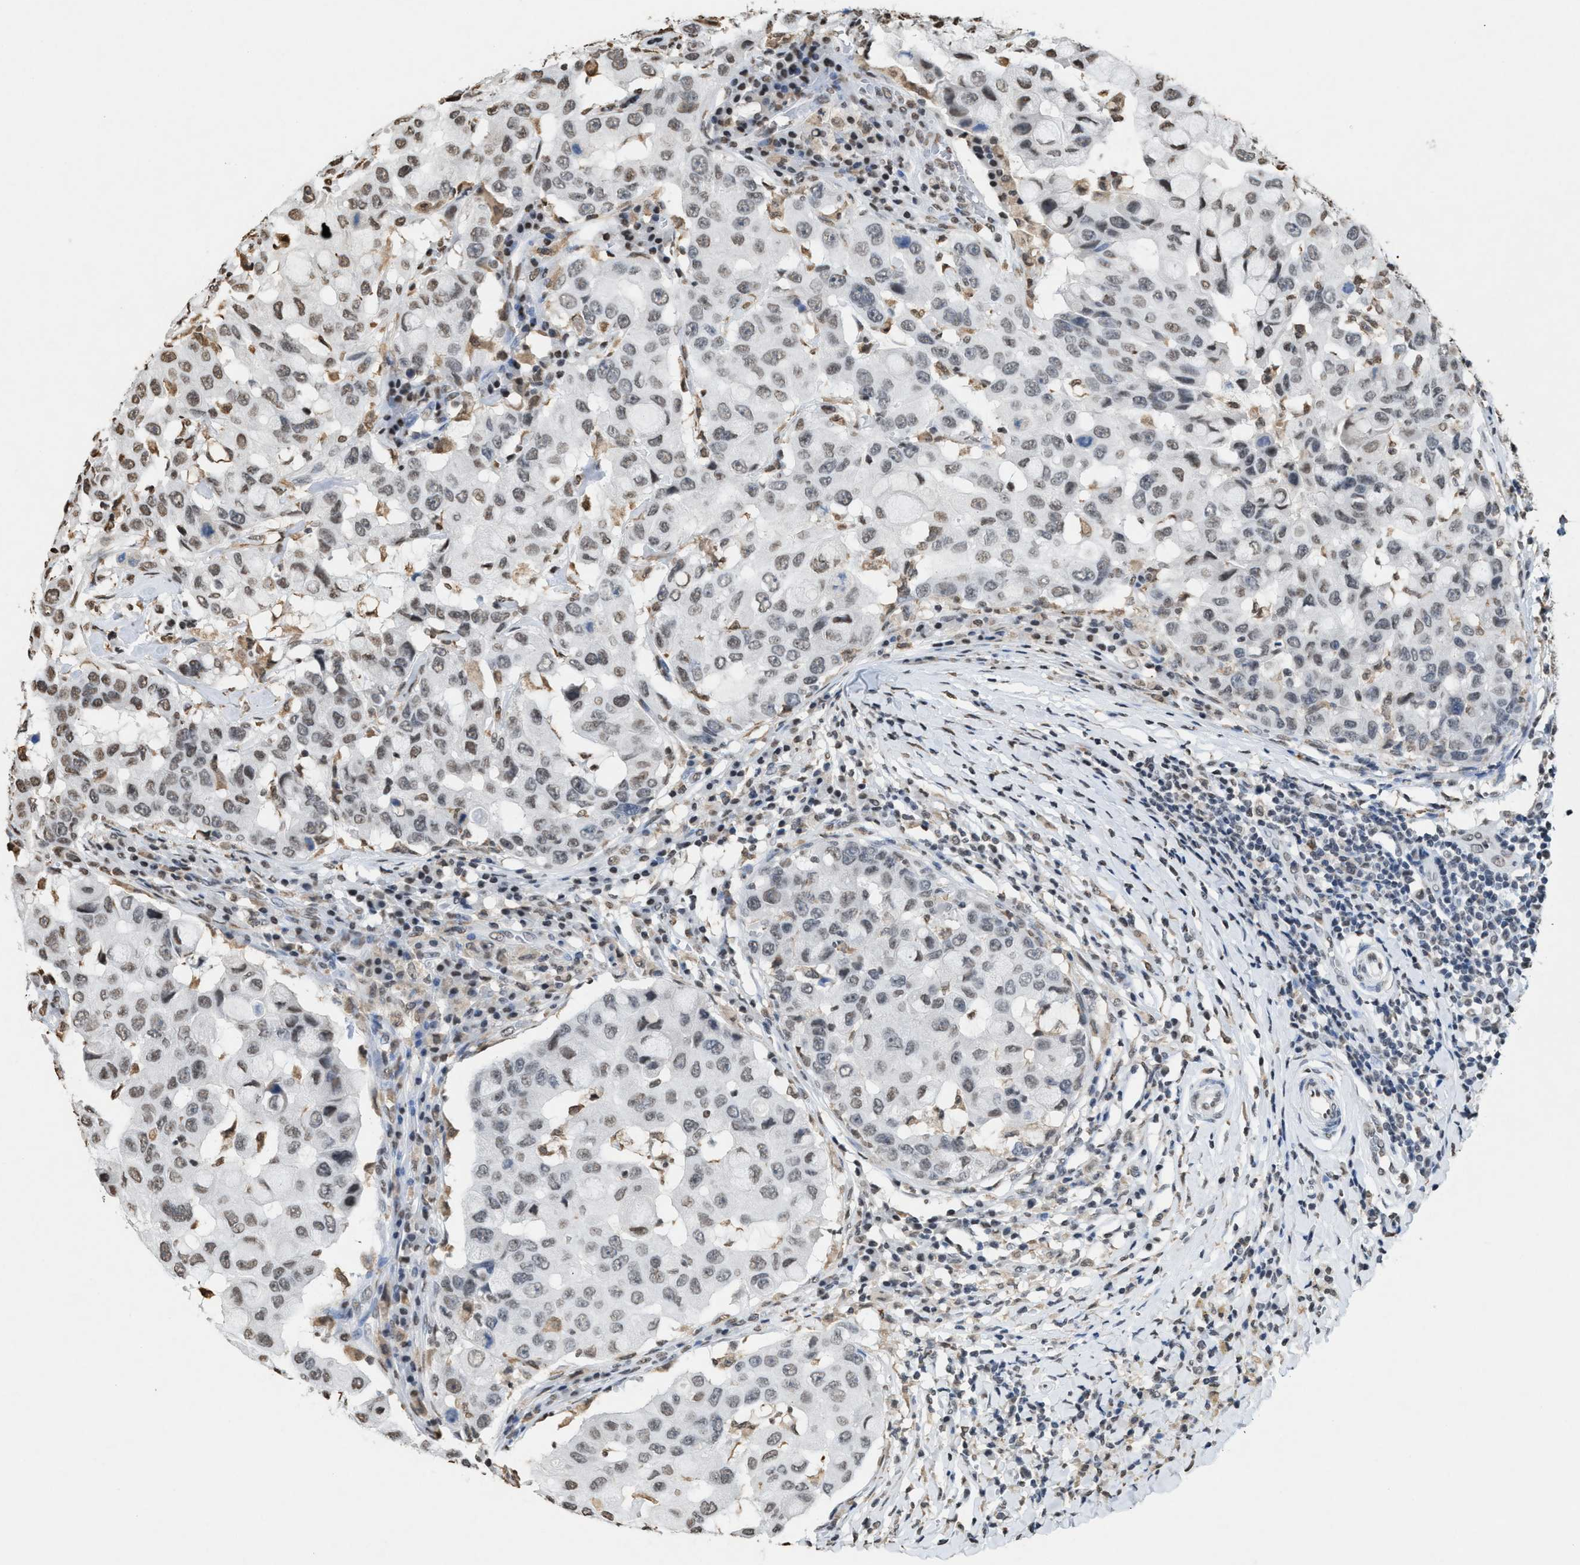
{"staining": {"intensity": "moderate", "quantity": "<25%", "location": "nuclear"}, "tissue": "breast cancer", "cell_type": "Tumor cells", "image_type": "cancer", "snomed": [{"axis": "morphology", "description": "Duct carcinoma"}, {"axis": "topography", "description": "Breast"}], "caption": "Protein staining shows moderate nuclear staining in approximately <25% of tumor cells in breast cancer (invasive ductal carcinoma).", "gene": "NUP88", "patient": {"sex": "female", "age": 27}}